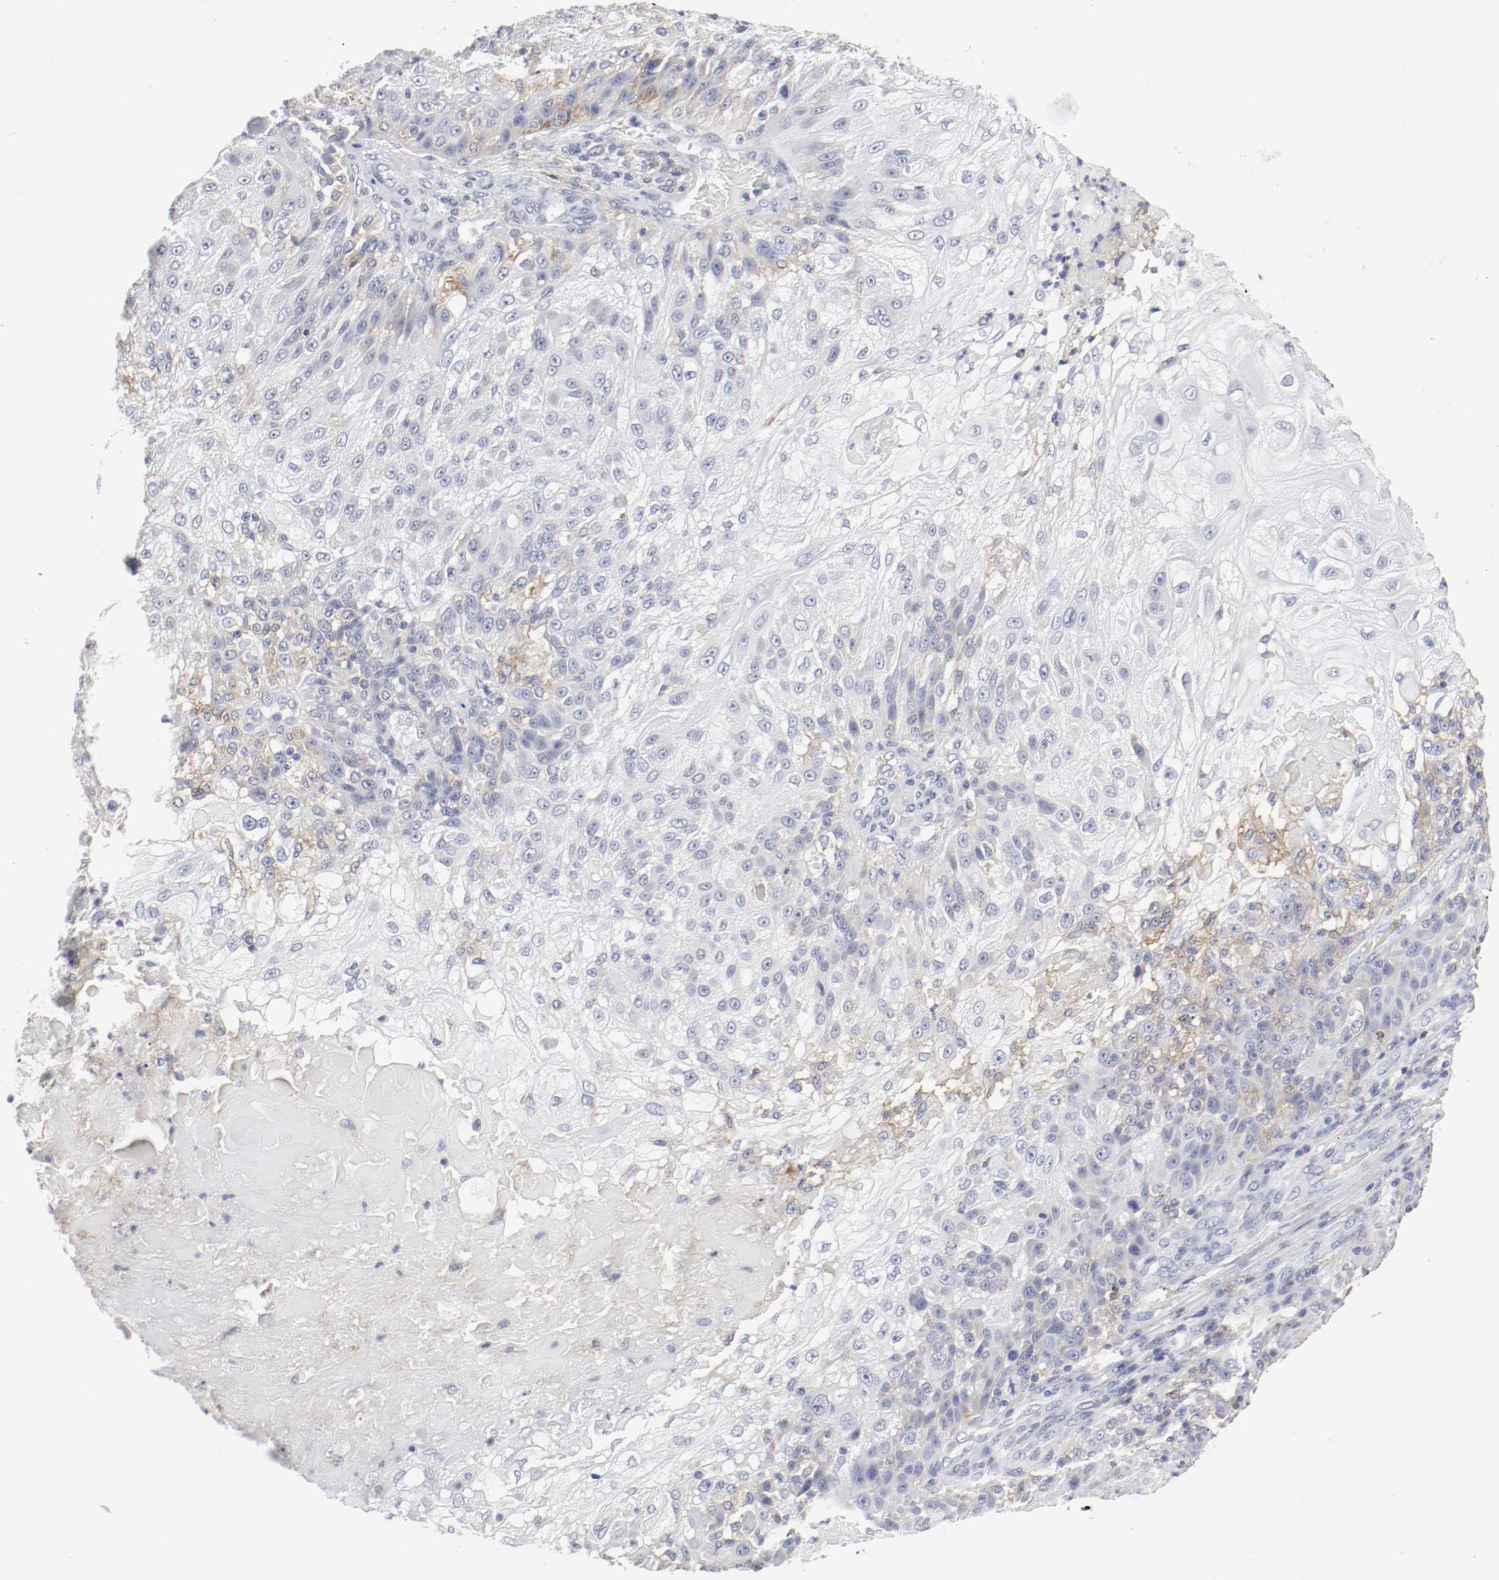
{"staining": {"intensity": "moderate", "quantity": "<25%", "location": "cytoplasmic/membranous"}, "tissue": "skin cancer", "cell_type": "Tumor cells", "image_type": "cancer", "snomed": [{"axis": "morphology", "description": "Normal tissue, NOS"}, {"axis": "morphology", "description": "Squamous cell carcinoma, NOS"}, {"axis": "topography", "description": "Skin"}], "caption": "A photomicrograph showing moderate cytoplasmic/membranous expression in approximately <25% of tumor cells in squamous cell carcinoma (skin), as visualized by brown immunohistochemical staining.", "gene": "ITGAX", "patient": {"sex": "female", "age": 83}}